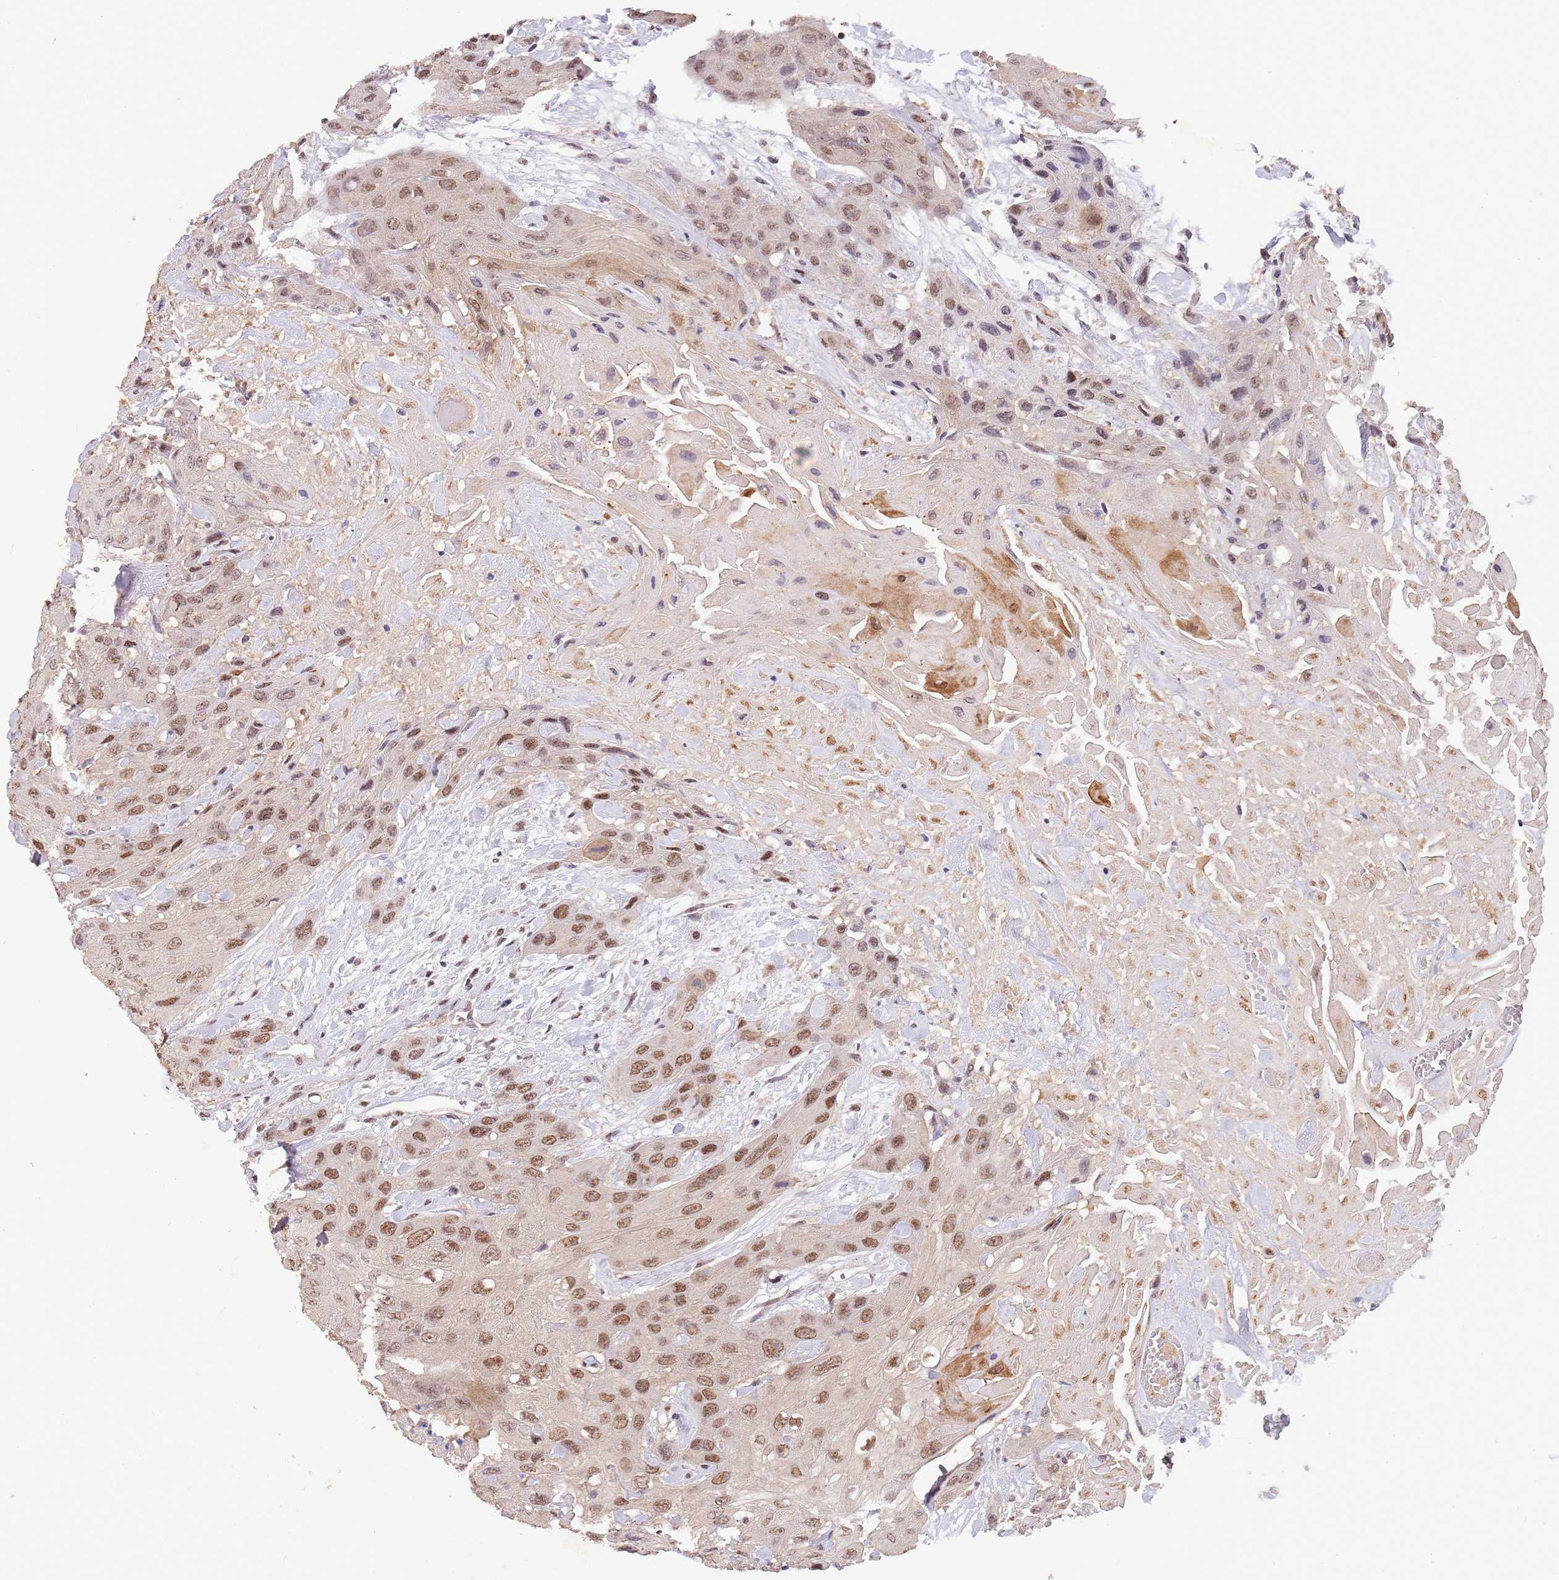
{"staining": {"intensity": "moderate", "quantity": ">75%", "location": "nuclear"}, "tissue": "head and neck cancer", "cell_type": "Tumor cells", "image_type": "cancer", "snomed": [{"axis": "morphology", "description": "Squamous cell carcinoma, NOS"}, {"axis": "topography", "description": "Head-Neck"}], "caption": "Head and neck cancer (squamous cell carcinoma) stained with IHC shows moderate nuclear staining in approximately >75% of tumor cells. Ihc stains the protein of interest in brown and the nuclei are stained blue.", "gene": "CIZ1", "patient": {"sex": "male", "age": 81}}